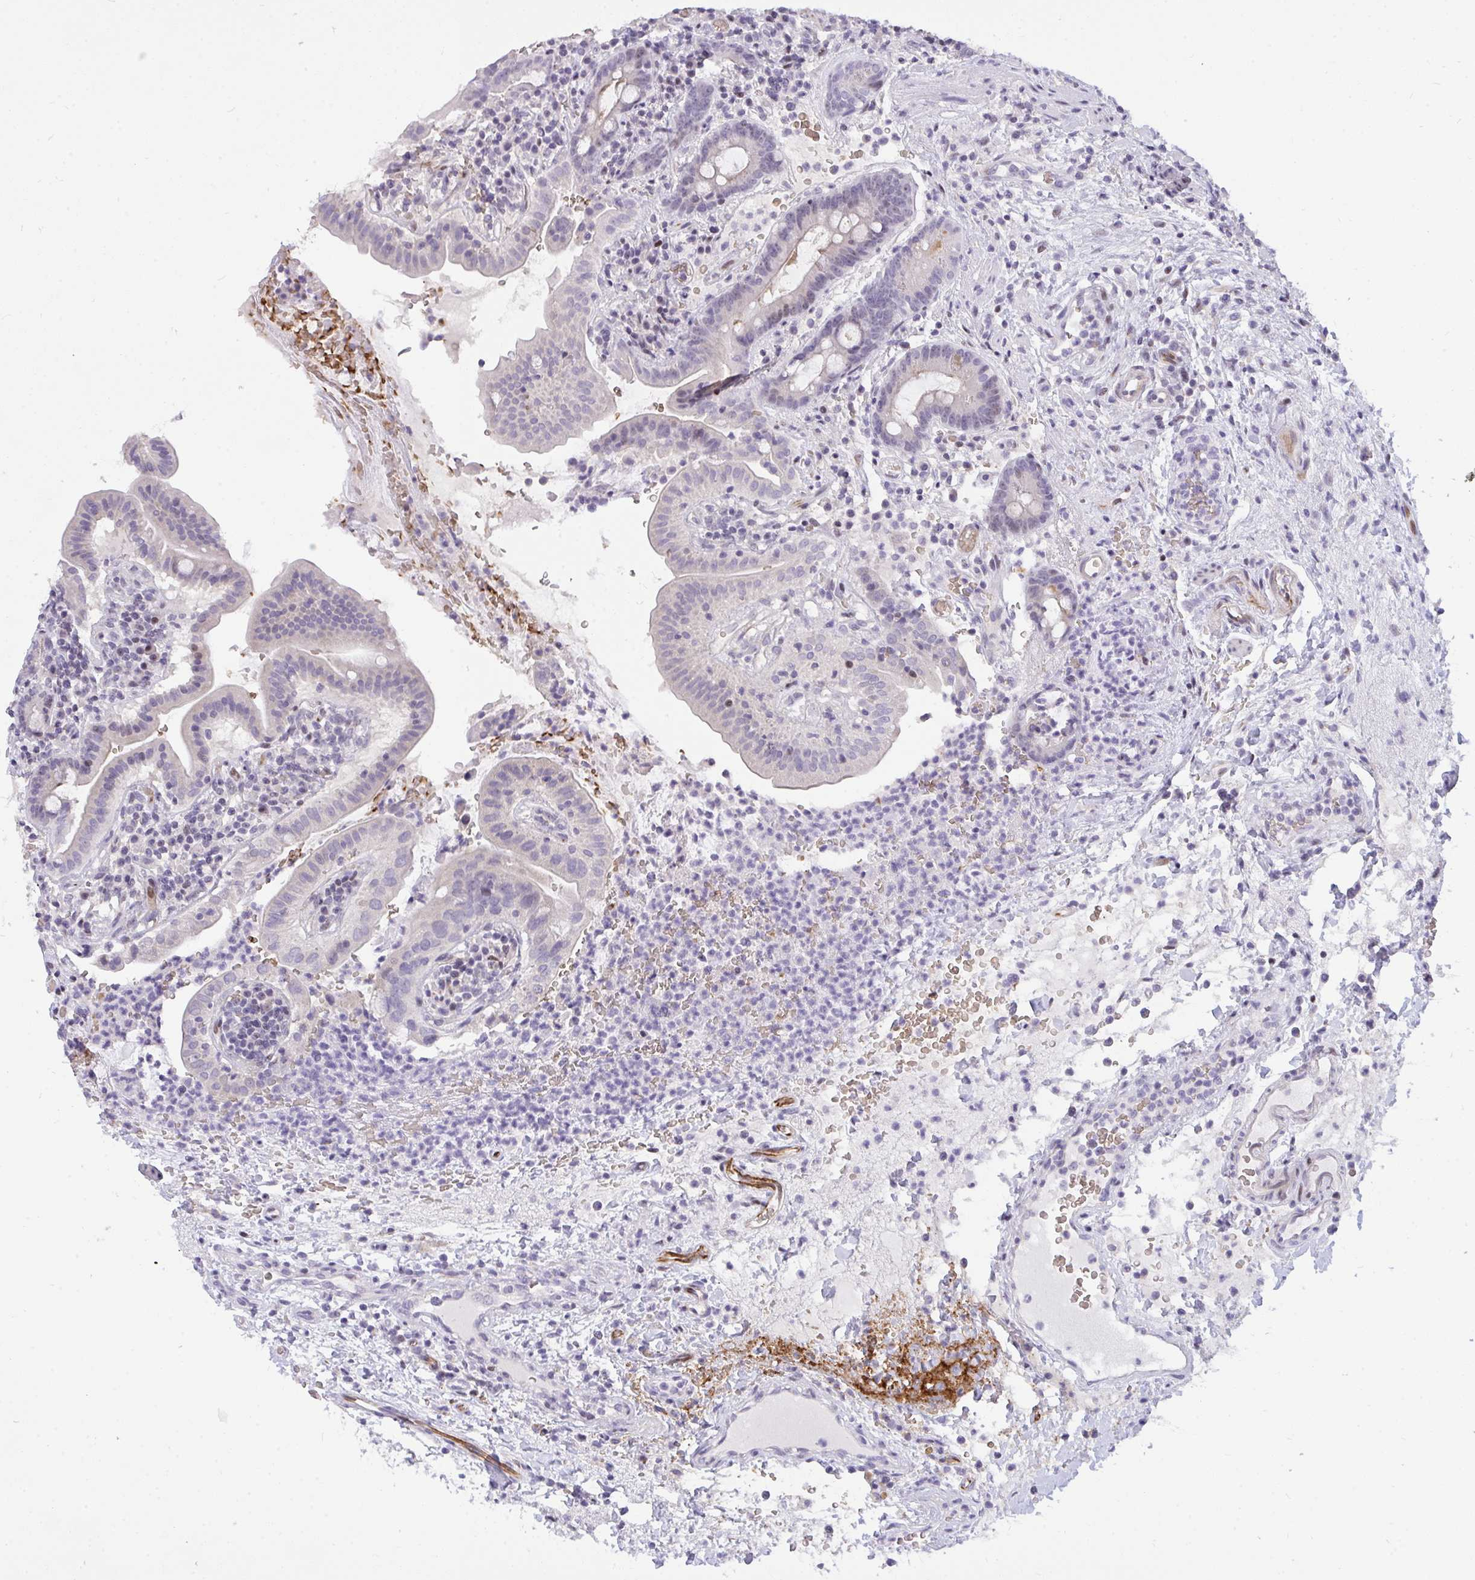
{"staining": {"intensity": "weak", "quantity": "<25%", "location": "nuclear"}, "tissue": "small intestine", "cell_type": "Glandular cells", "image_type": "normal", "snomed": [{"axis": "morphology", "description": "Normal tissue, NOS"}, {"axis": "topography", "description": "Small intestine"}], "caption": "DAB immunohistochemical staining of unremarkable human small intestine demonstrates no significant staining in glandular cells. The staining was performed using DAB (3,3'-diaminobenzidine) to visualize the protein expression in brown, while the nuclei were stained in blue with hematoxylin (Magnification: 20x).", "gene": "PLPPR3", "patient": {"sex": "male", "age": 26}}